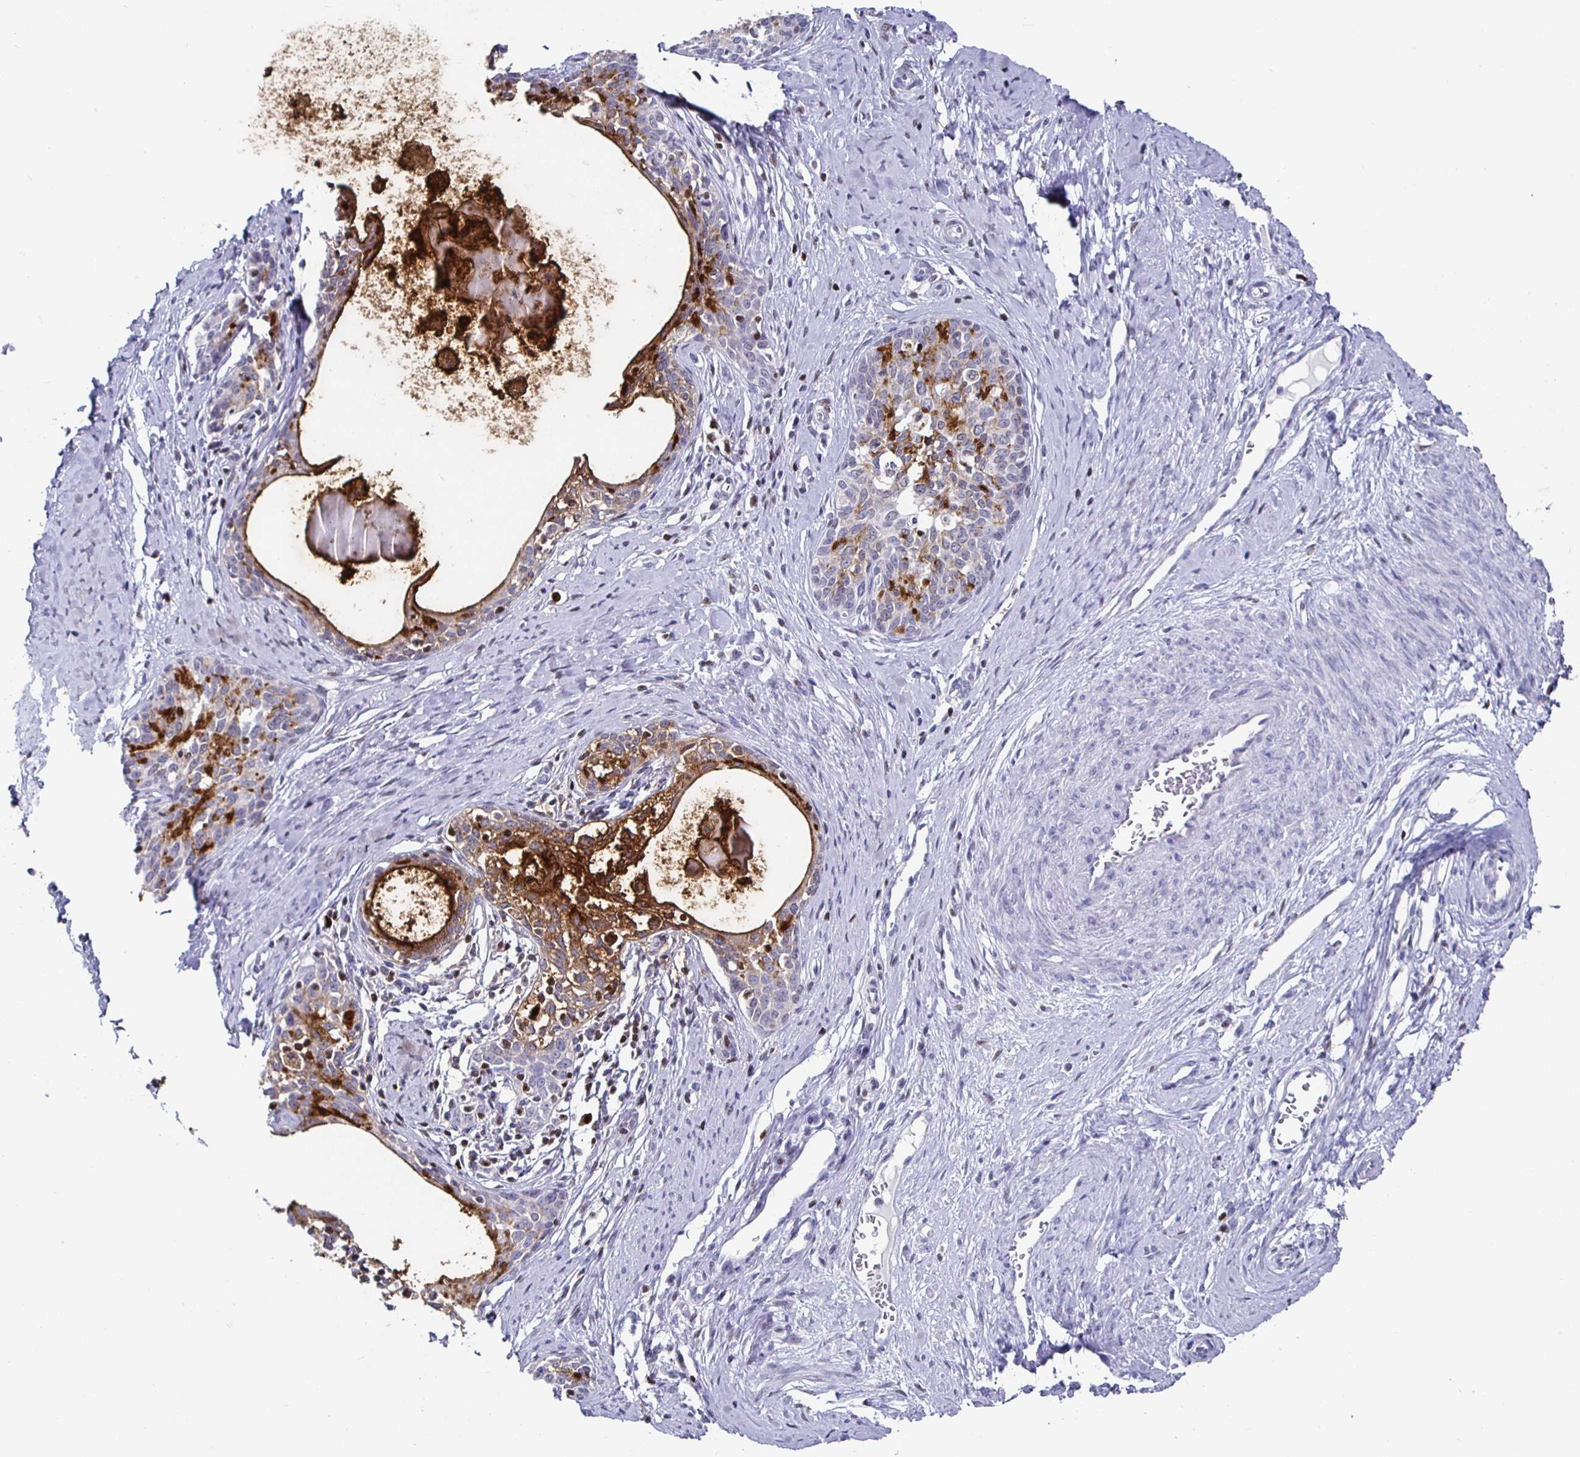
{"staining": {"intensity": "strong", "quantity": "25%-75%", "location": "cytoplasmic/membranous"}, "tissue": "cervical cancer", "cell_type": "Tumor cells", "image_type": "cancer", "snomed": [{"axis": "morphology", "description": "Squamous cell carcinoma, NOS"}, {"axis": "morphology", "description": "Adenocarcinoma, NOS"}, {"axis": "topography", "description": "Cervix"}], "caption": "Strong cytoplasmic/membranous expression is identified in approximately 25%-75% of tumor cells in squamous cell carcinoma (cervical). The staining is performed using DAB brown chromogen to label protein expression. The nuclei are counter-stained blue using hematoxylin.", "gene": "RUNX2", "patient": {"sex": "female", "age": 52}}